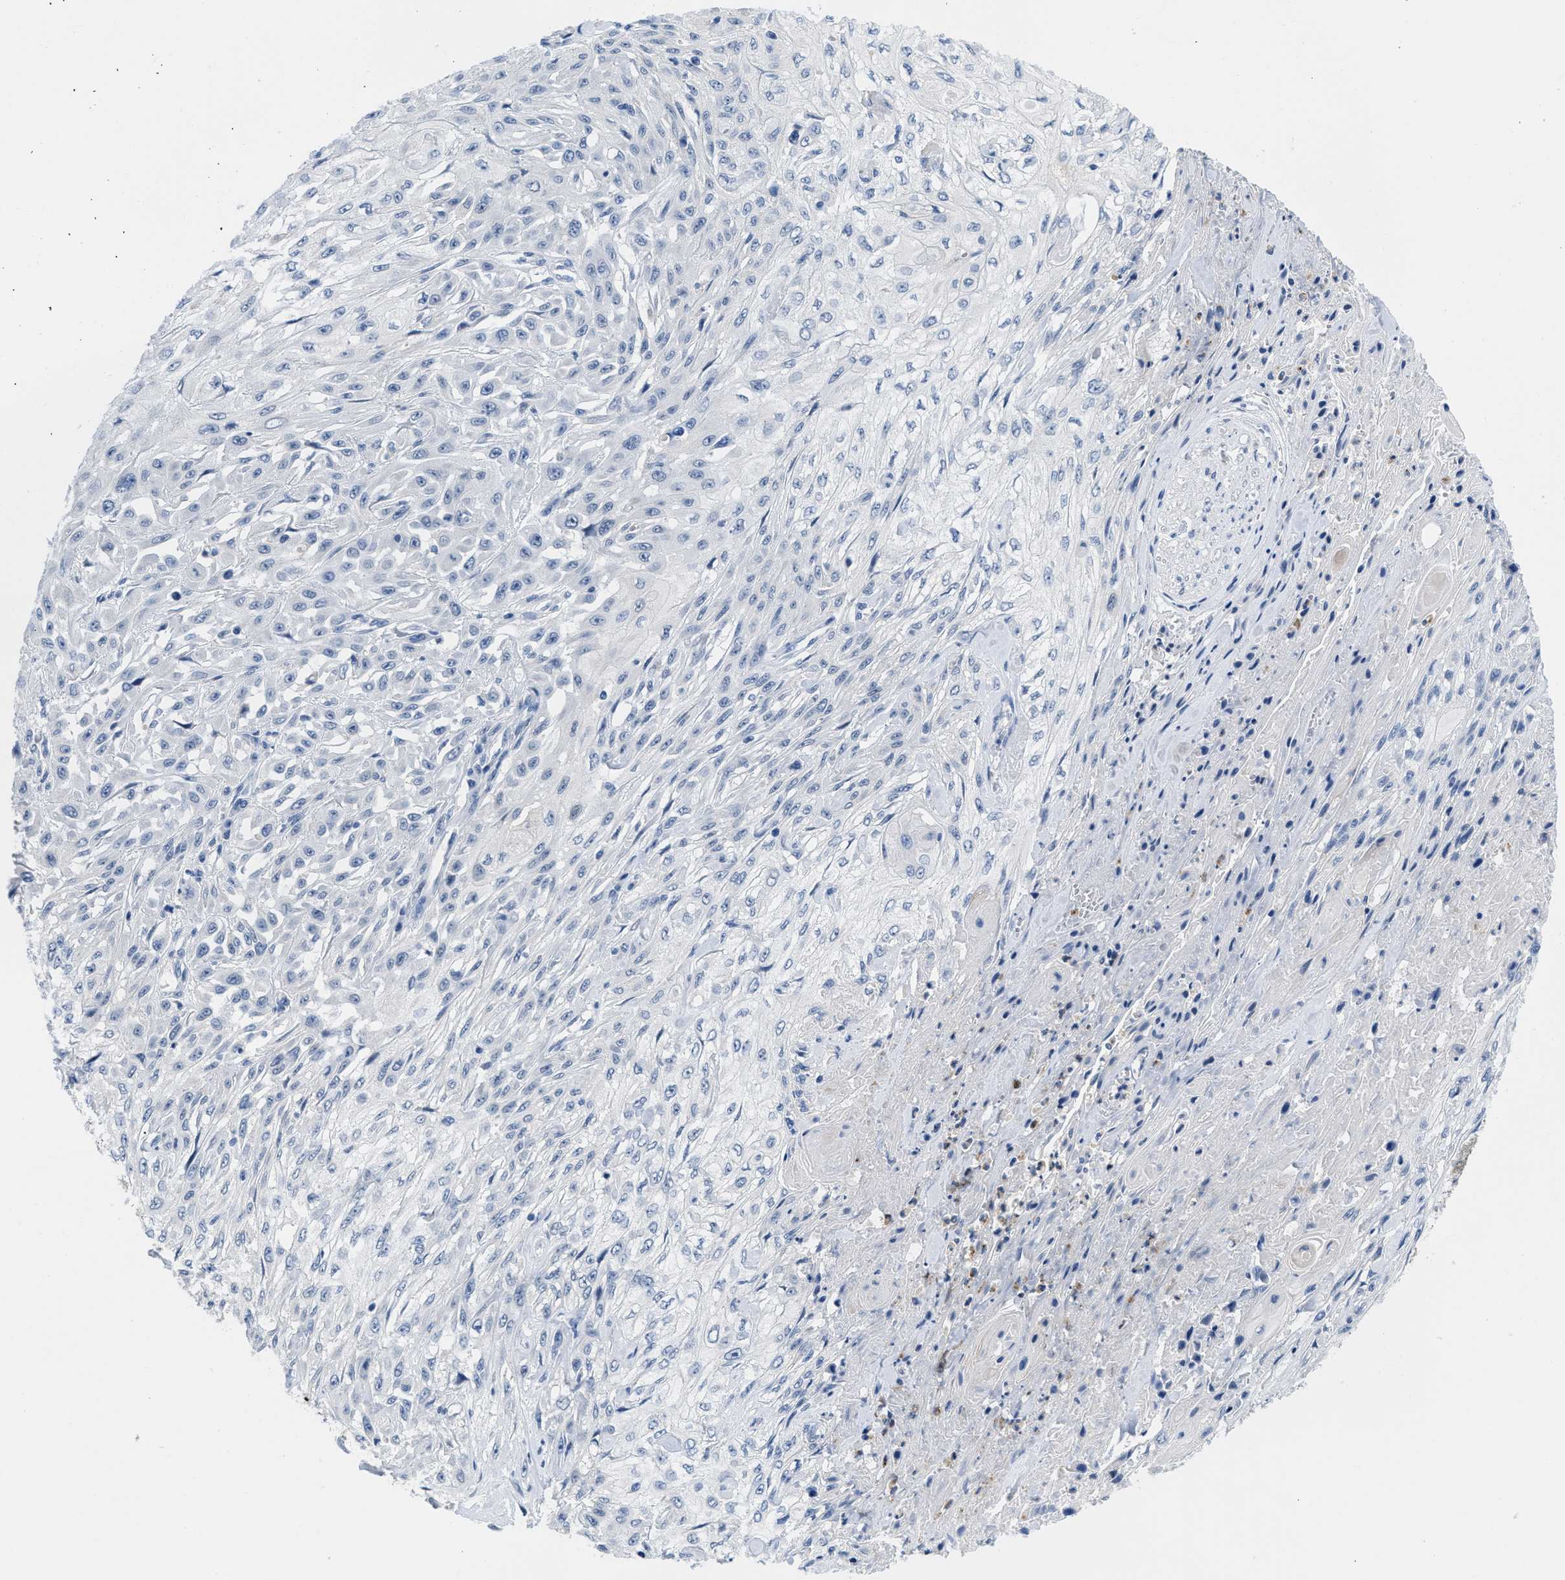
{"staining": {"intensity": "negative", "quantity": "none", "location": "none"}, "tissue": "skin cancer", "cell_type": "Tumor cells", "image_type": "cancer", "snomed": [{"axis": "morphology", "description": "Squamous cell carcinoma, NOS"}, {"axis": "morphology", "description": "Squamous cell carcinoma, metastatic, NOS"}, {"axis": "topography", "description": "Skin"}, {"axis": "topography", "description": "Lymph node"}], "caption": "This is an immunohistochemistry image of human metastatic squamous cell carcinoma (skin). There is no expression in tumor cells.", "gene": "NFIX", "patient": {"sex": "male", "age": 75}}